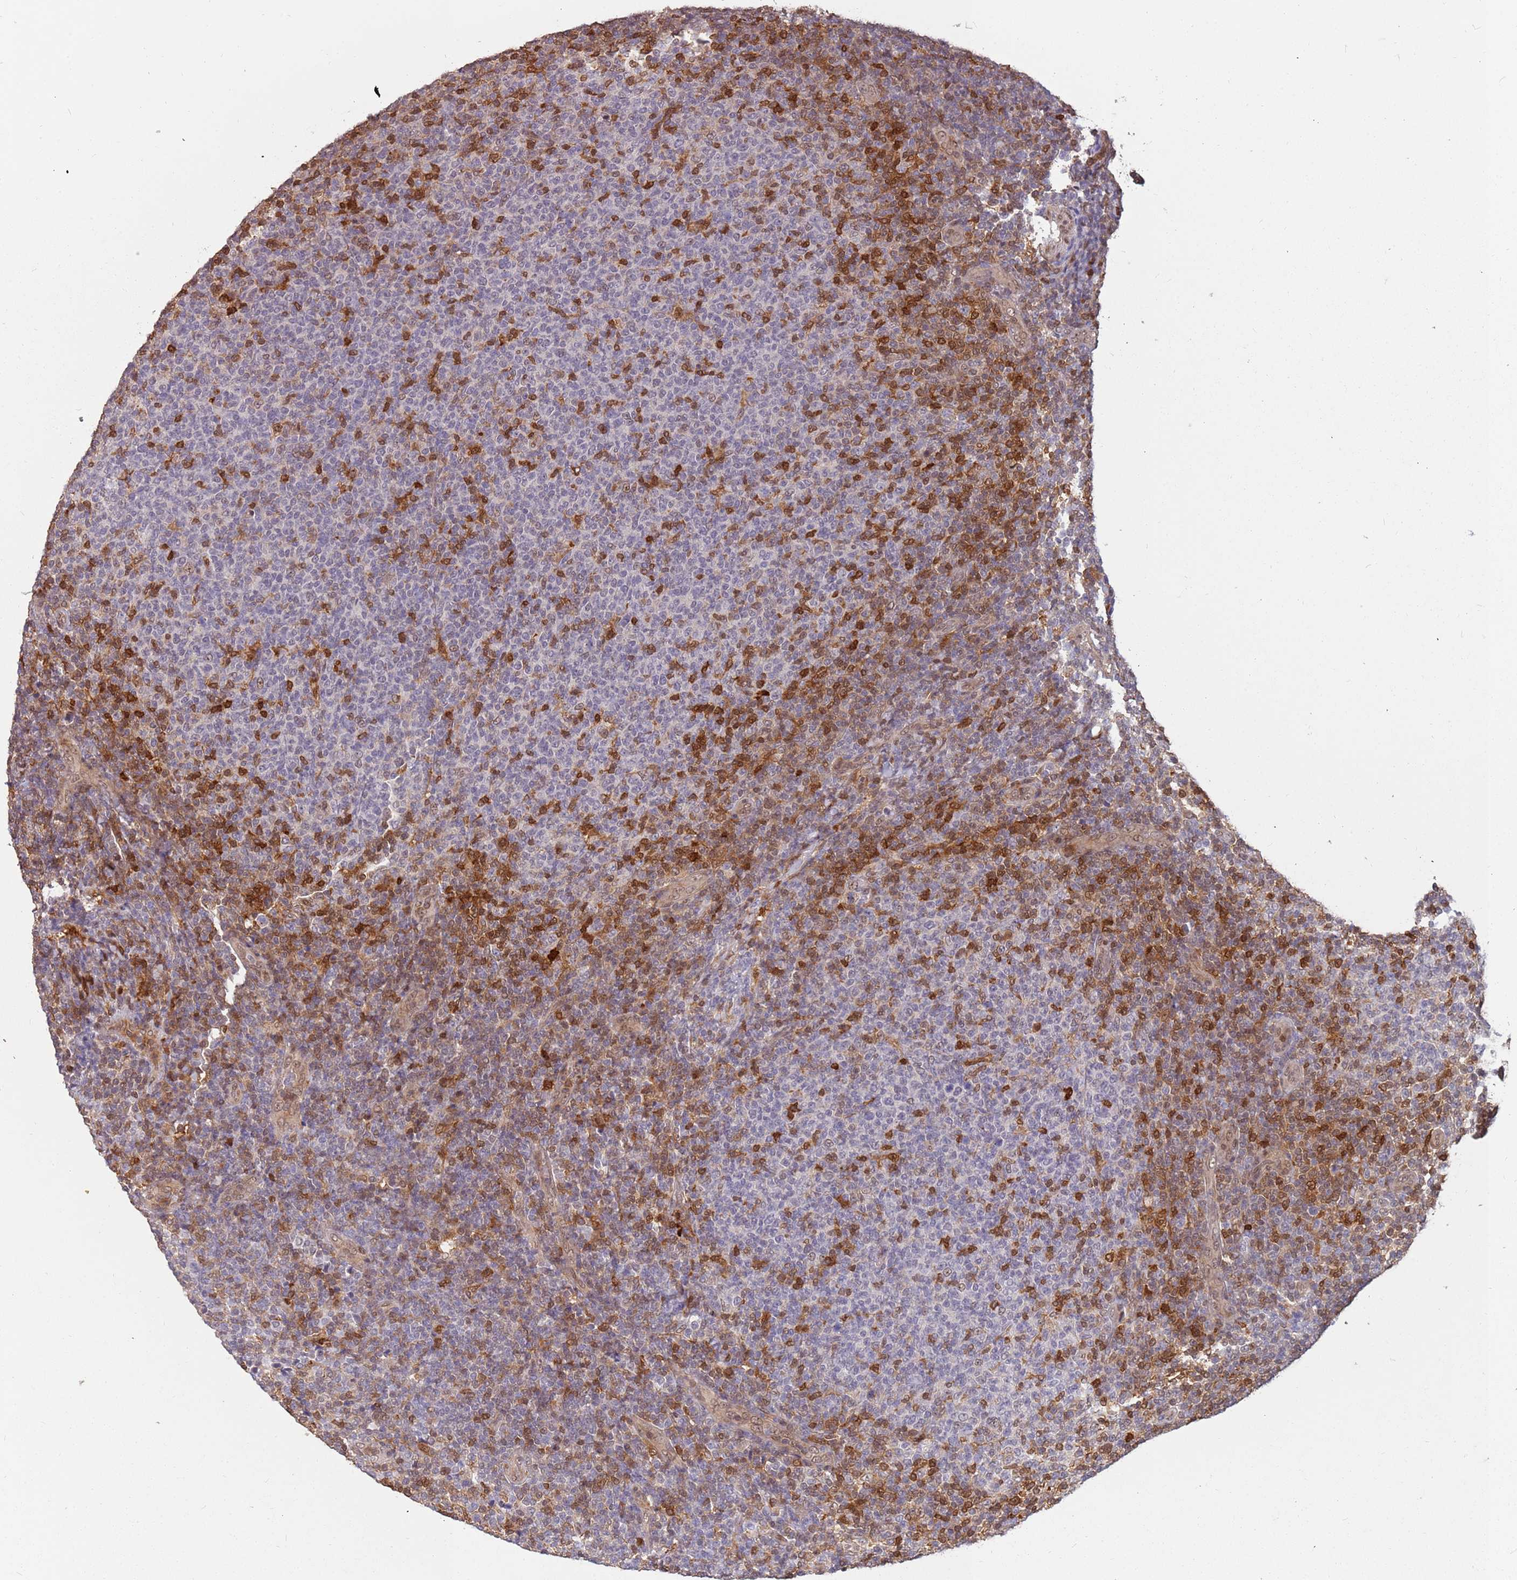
{"staining": {"intensity": "moderate", "quantity": "<25%", "location": "nuclear"}, "tissue": "lymphoma", "cell_type": "Tumor cells", "image_type": "cancer", "snomed": [{"axis": "morphology", "description": "Malignant lymphoma, non-Hodgkin's type, Low grade"}, {"axis": "topography", "description": "Lymph node"}], "caption": "Protein staining of lymphoma tissue reveals moderate nuclear staining in approximately <25% of tumor cells.", "gene": "GBP2", "patient": {"sex": "male", "age": 66}}